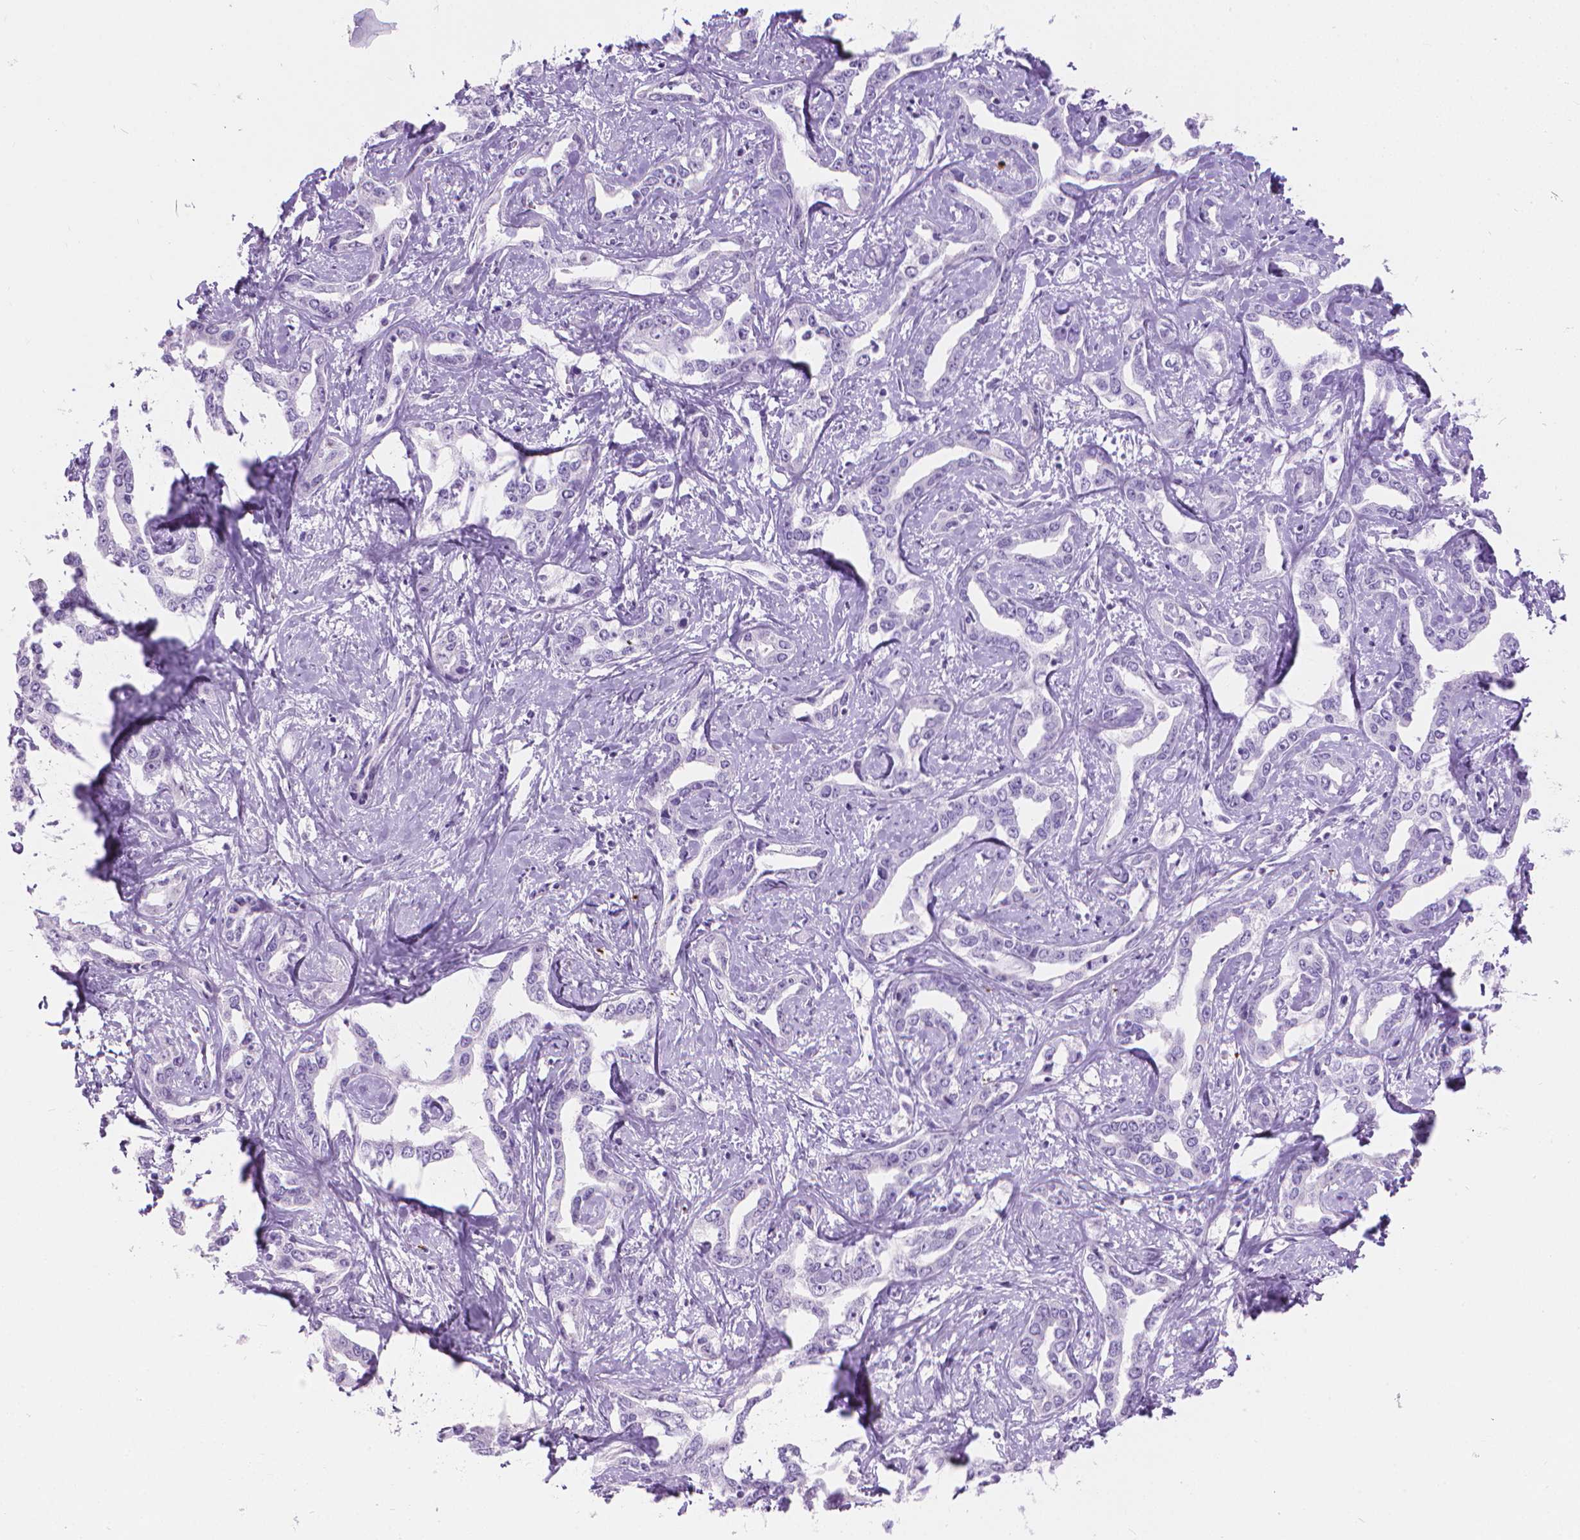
{"staining": {"intensity": "negative", "quantity": "none", "location": "none"}, "tissue": "liver cancer", "cell_type": "Tumor cells", "image_type": "cancer", "snomed": [{"axis": "morphology", "description": "Cholangiocarcinoma"}, {"axis": "topography", "description": "Liver"}], "caption": "Protein analysis of cholangiocarcinoma (liver) displays no significant staining in tumor cells.", "gene": "CFAP52", "patient": {"sex": "male", "age": 59}}